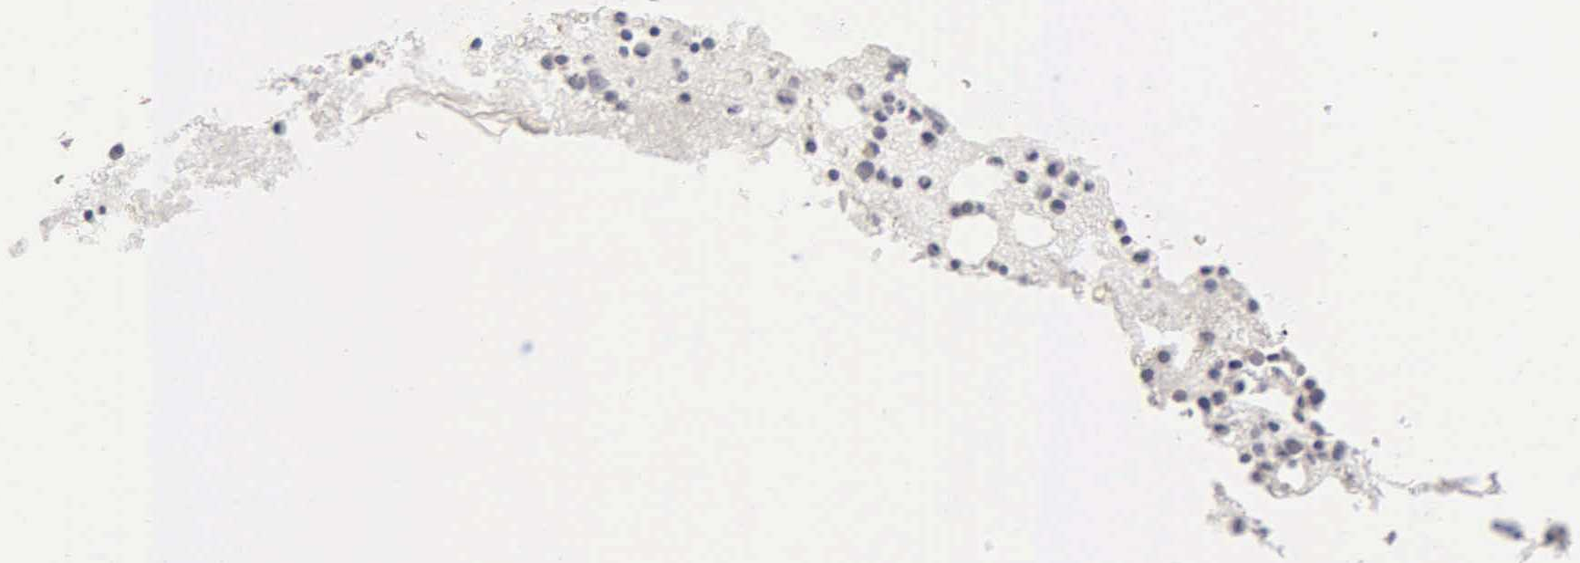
{"staining": {"intensity": "negative", "quantity": "none", "location": "none"}, "tissue": "bone marrow", "cell_type": "Hematopoietic cells", "image_type": "normal", "snomed": [{"axis": "morphology", "description": "Normal tissue, NOS"}, {"axis": "topography", "description": "Bone marrow"}], "caption": "Immunohistochemical staining of normal human bone marrow demonstrates no significant expression in hematopoietic cells.", "gene": "SST", "patient": {"sex": "female", "age": 74}}